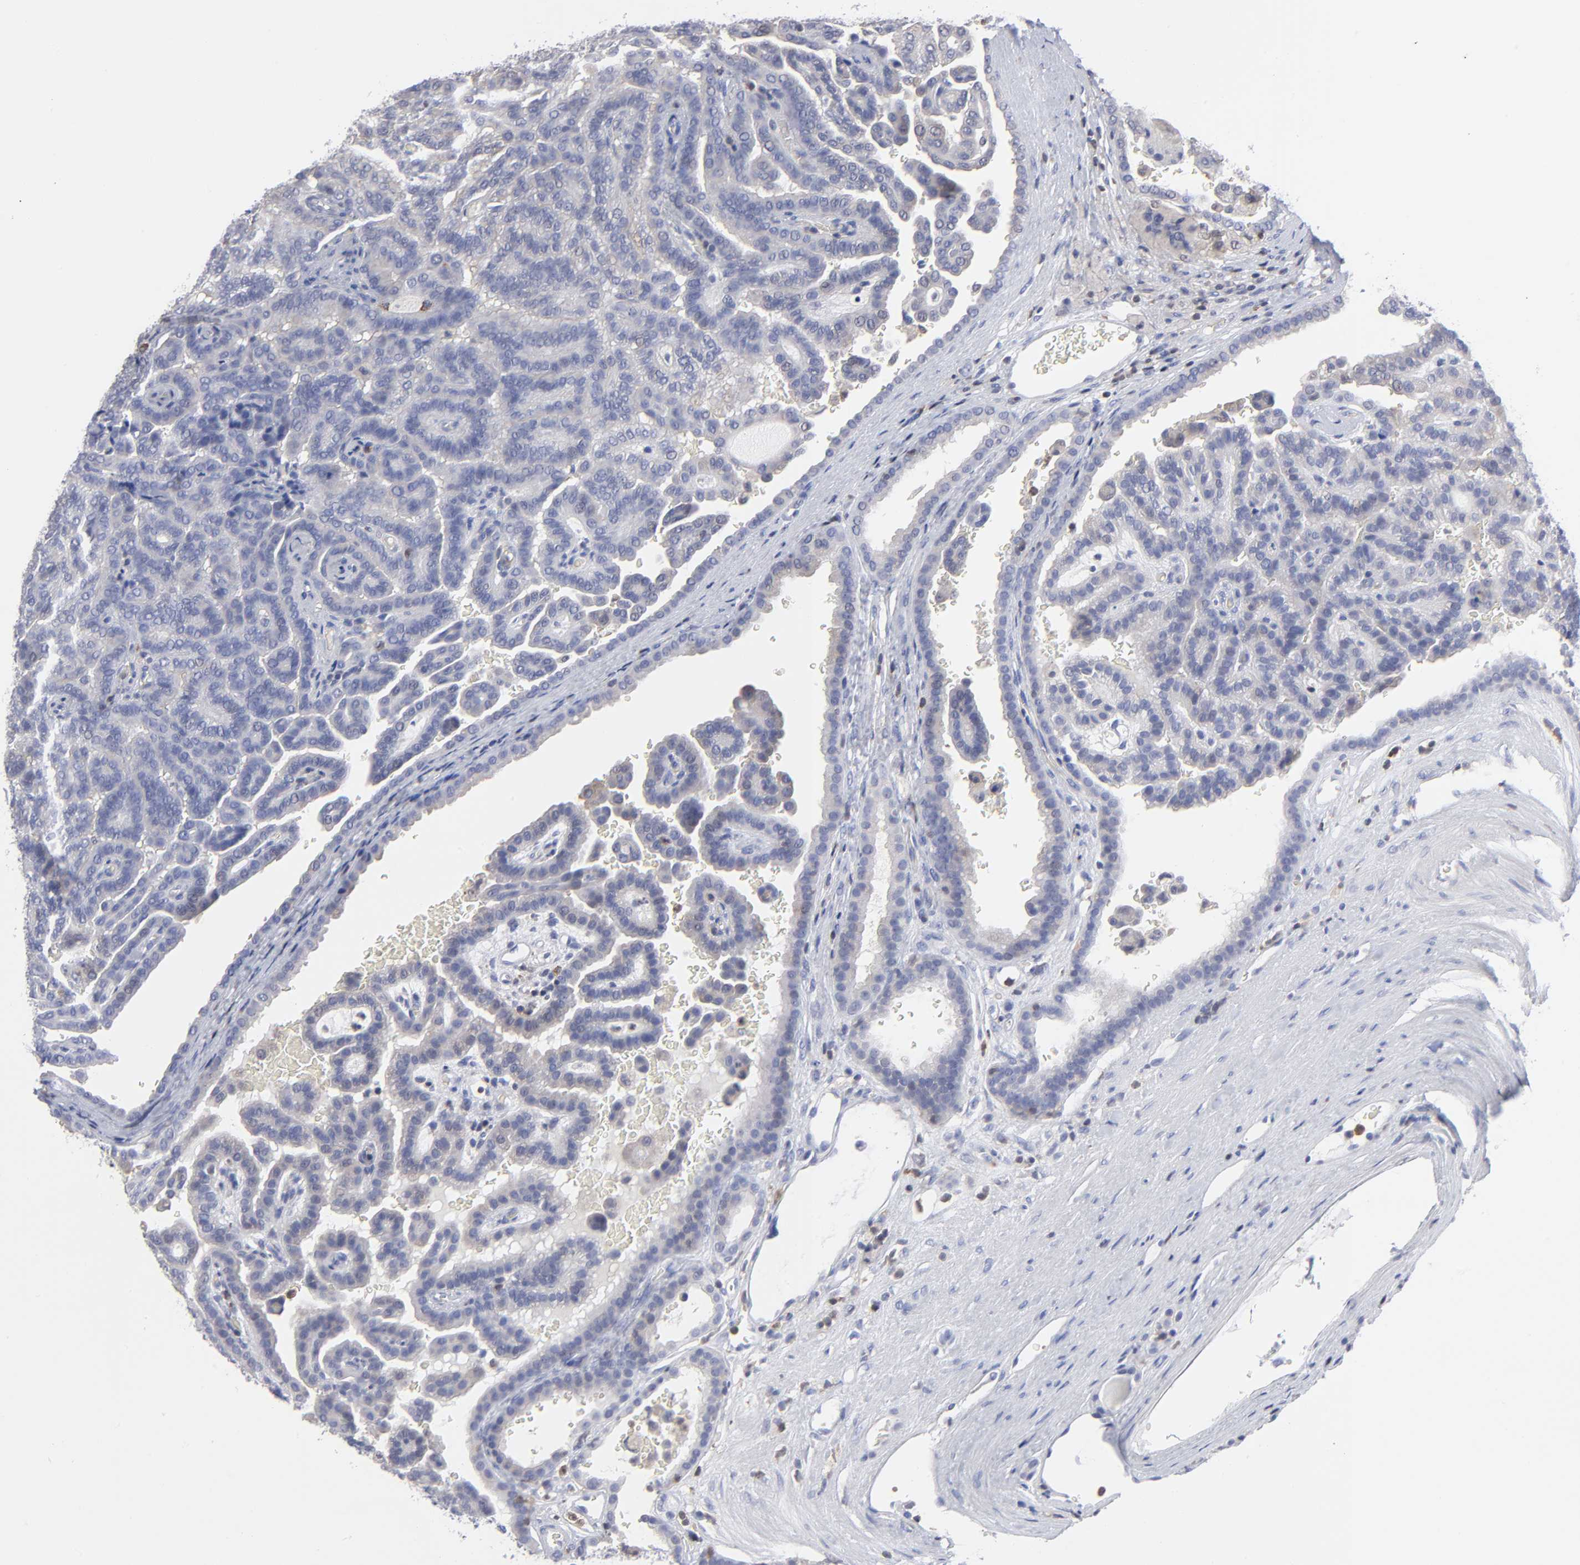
{"staining": {"intensity": "negative", "quantity": "none", "location": "none"}, "tissue": "renal cancer", "cell_type": "Tumor cells", "image_type": "cancer", "snomed": [{"axis": "morphology", "description": "Adenocarcinoma, NOS"}, {"axis": "topography", "description": "Kidney"}], "caption": "This is an immunohistochemistry (IHC) micrograph of renal adenocarcinoma. There is no positivity in tumor cells.", "gene": "TBXT", "patient": {"sex": "male", "age": 61}}